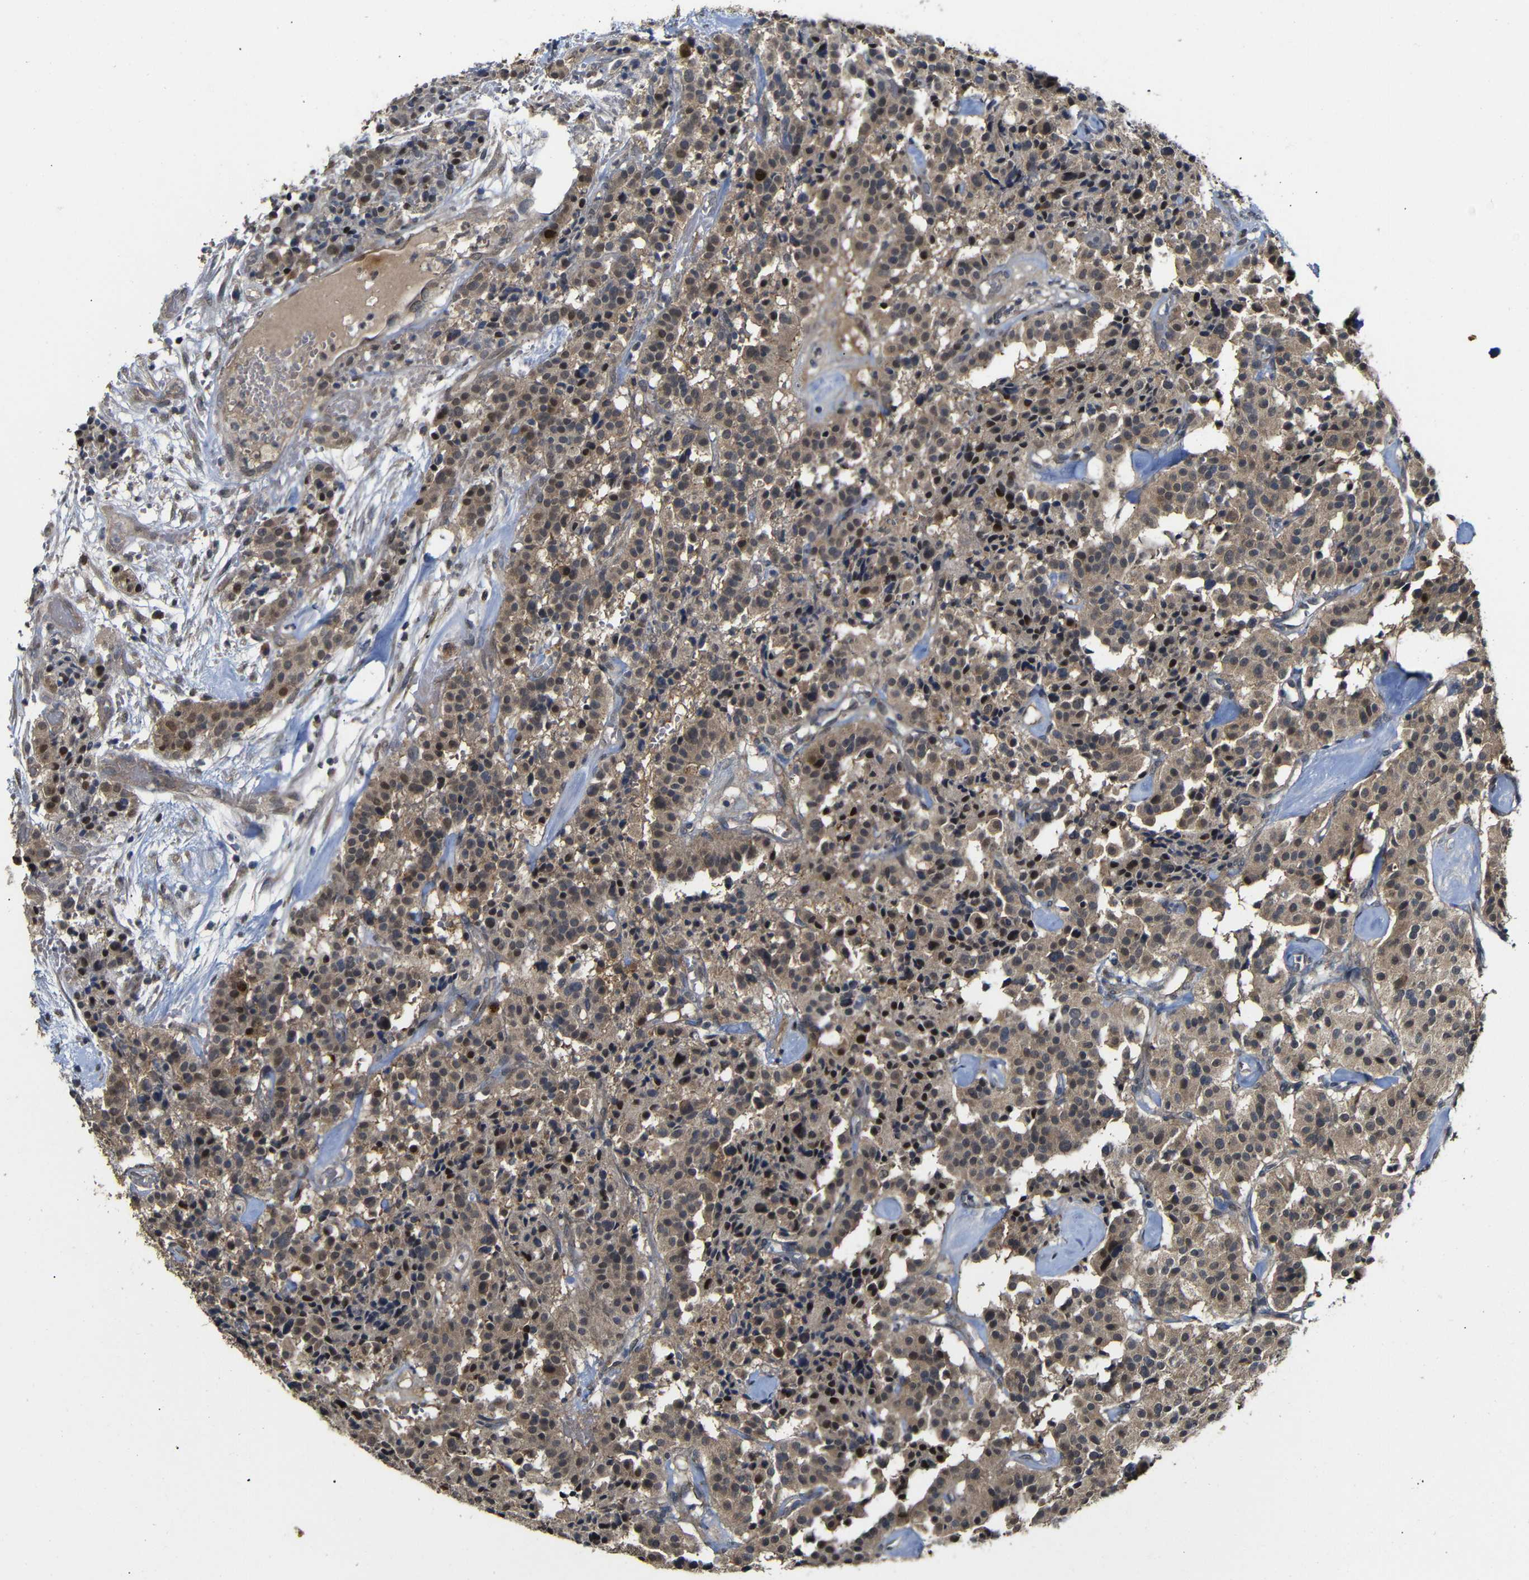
{"staining": {"intensity": "moderate", "quantity": ">75%", "location": "cytoplasmic/membranous,nuclear"}, "tissue": "carcinoid", "cell_type": "Tumor cells", "image_type": "cancer", "snomed": [{"axis": "morphology", "description": "Carcinoid, malignant, NOS"}, {"axis": "topography", "description": "Lung"}], "caption": "Immunohistochemical staining of human malignant carcinoid demonstrates medium levels of moderate cytoplasmic/membranous and nuclear protein positivity in approximately >75% of tumor cells.", "gene": "ATG12", "patient": {"sex": "male", "age": 30}}